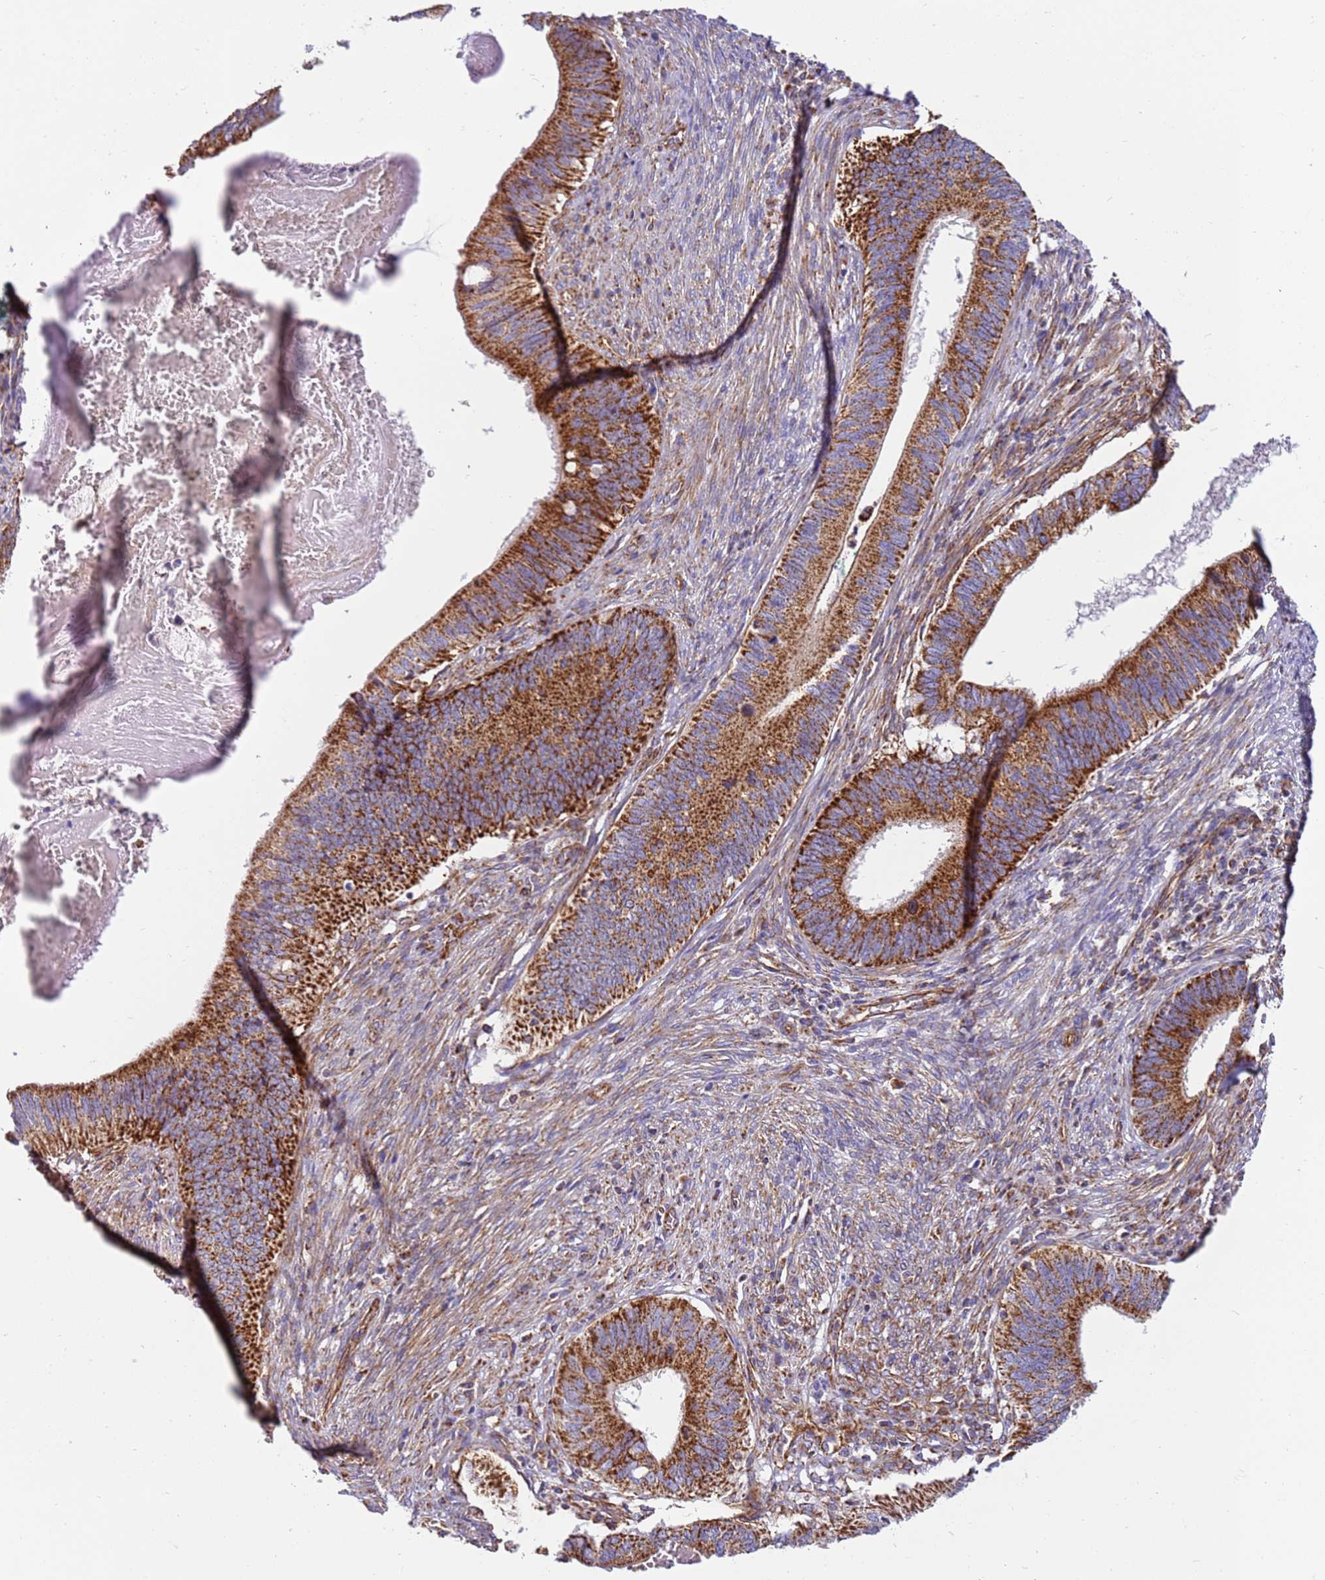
{"staining": {"intensity": "strong", "quantity": ">75%", "location": "cytoplasmic/membranous"}, "tissue": "cervical cancer", "cell_type": "Tumor cells", "image_type": "cancer", "snomed": [{"axis": "morphology", "description": "Adenocarcinoma, NOS"}, {"axis": "topography", "description": "Cervix"}], "caption": "Cervical cancer (adenocarcinoma) stained with a protein marker displays strong staining in tumor cells.", "gene": "MRPL20", "patient": {"sex": "female", "age": 42}}